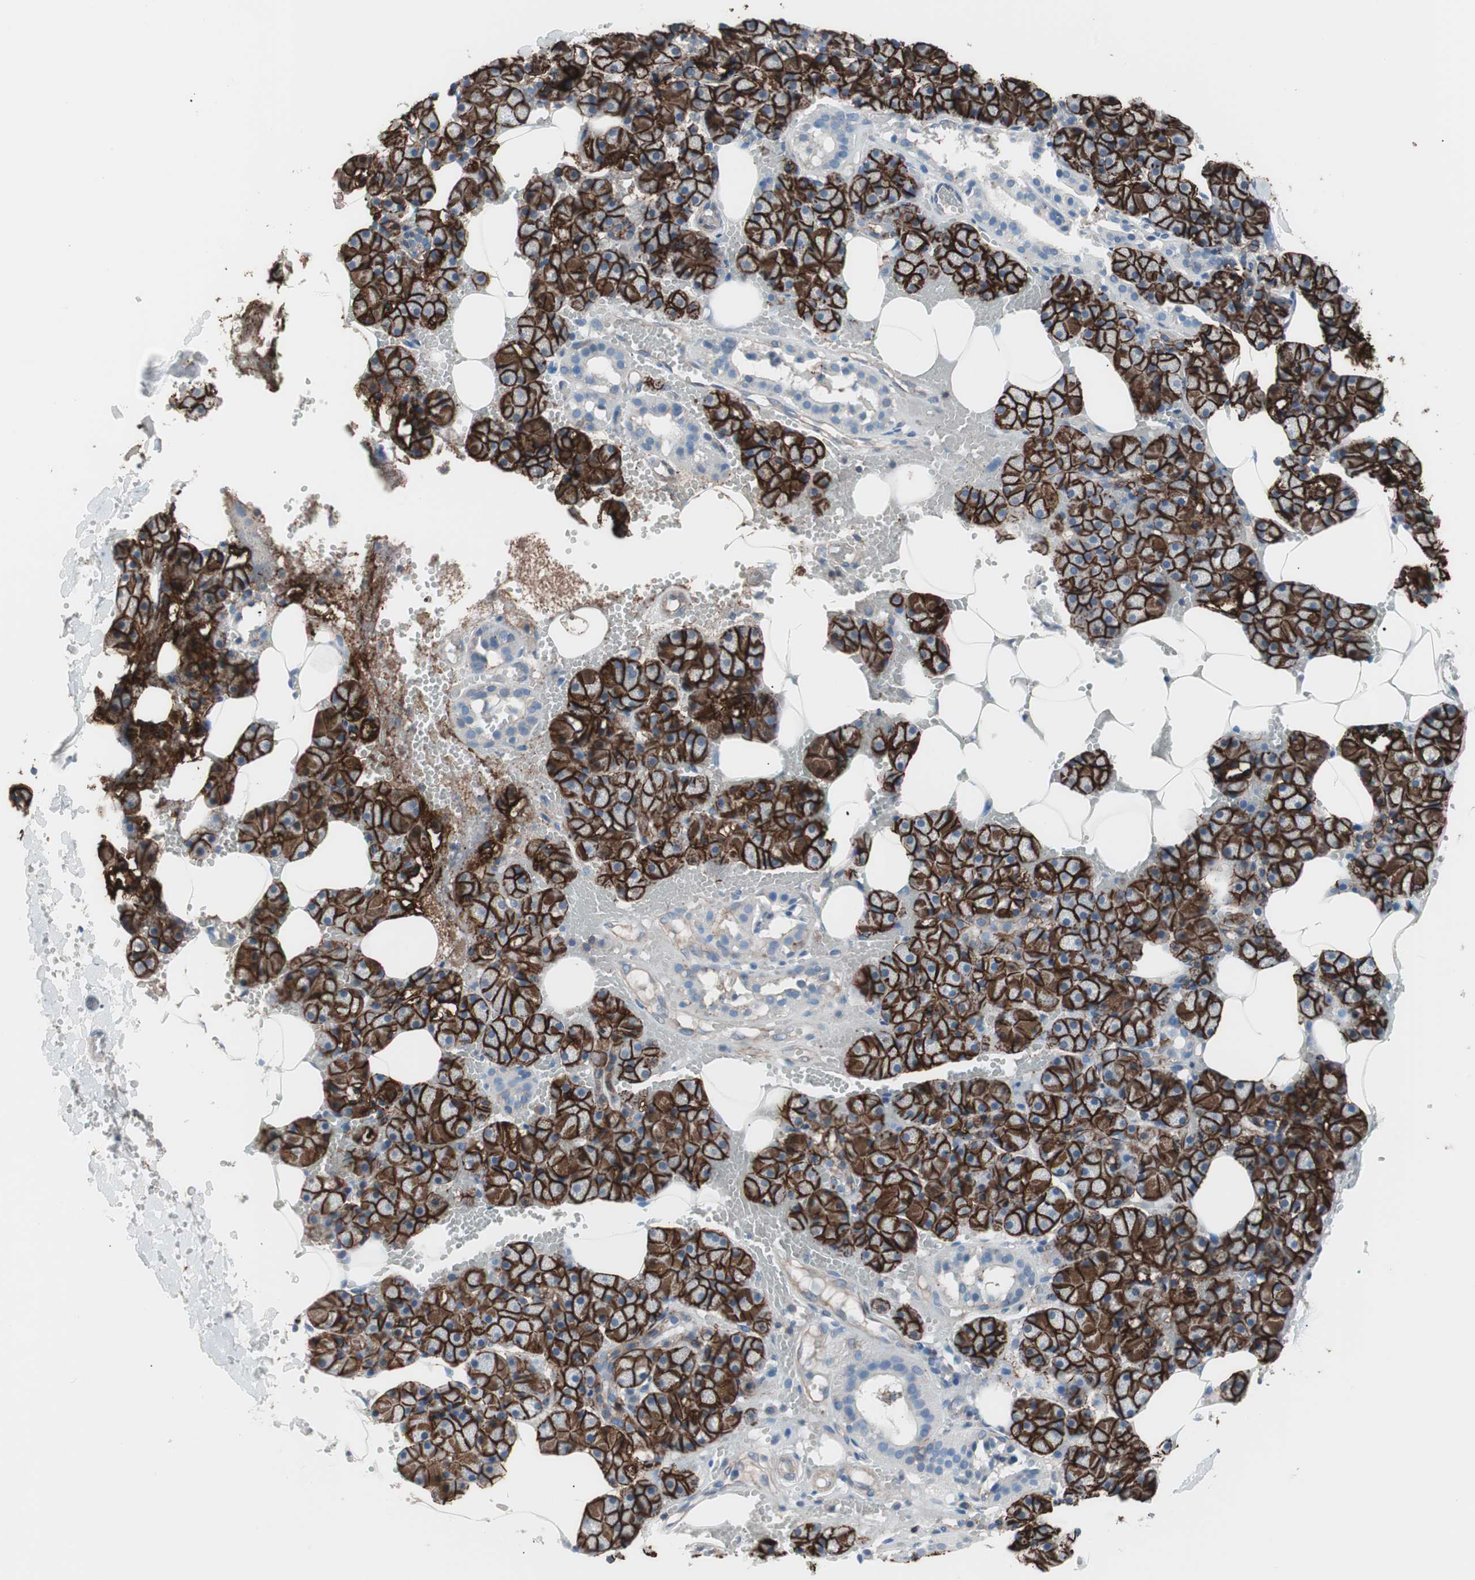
{"staining": {"intensity": "strong", "quantity": ">75%", "location": "cytoplasmic/membranous"}, "tissue": "salivary gland", "cell_type": "Glandular cells", "image_type": "normal", "snomed": [{"axis": "morphology", "description": "Normal tissue, NOS"}, {"axis": "topography", "description": "Salivary gland"}], "caption": "Protein staining displays strong cytoplasmic/membranous positivity in approximately >75% of glandular cells in benign salivary gland.", "gene": "GPR160", "patient": {"sex": "male", "age": 62}}